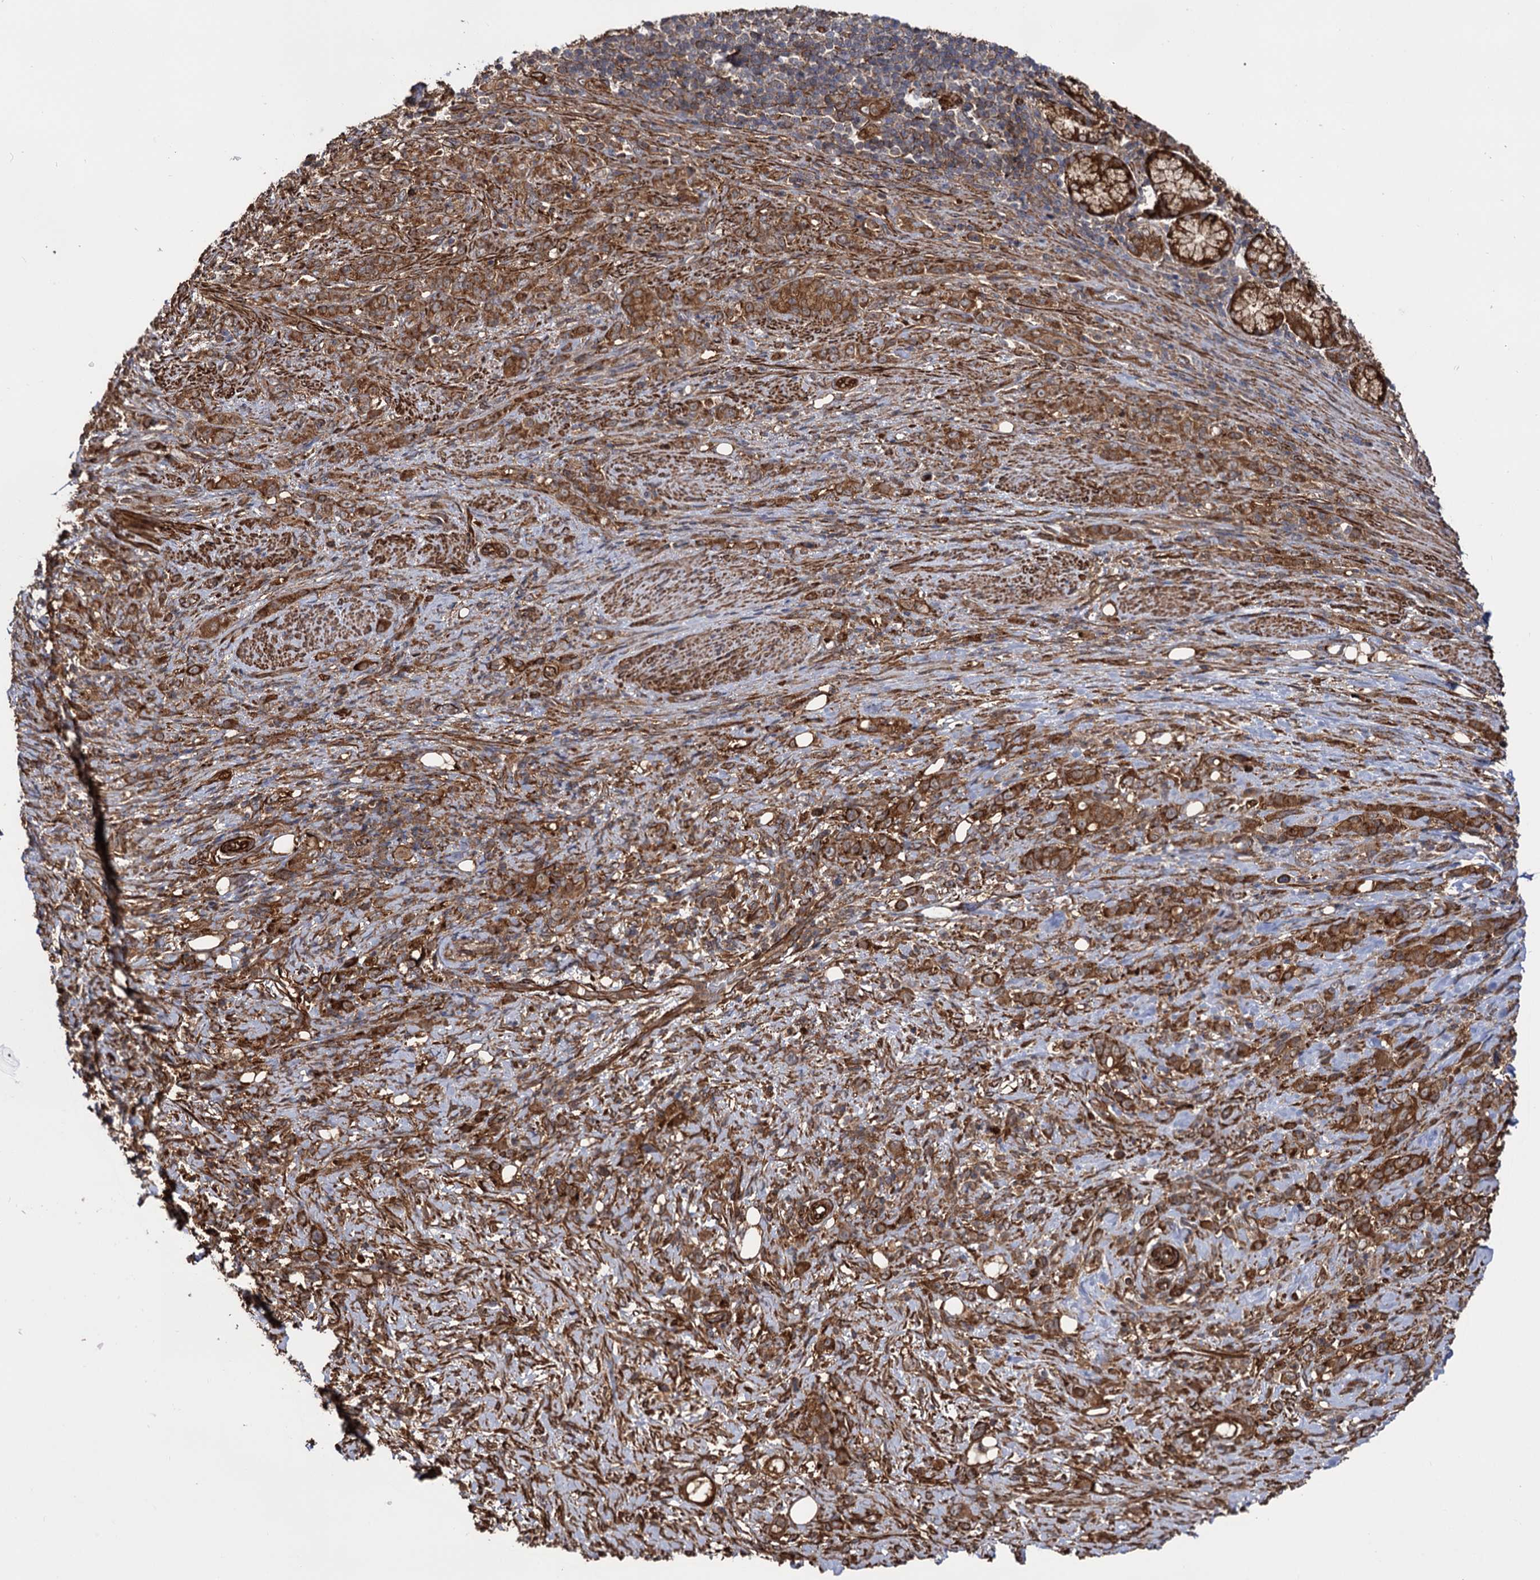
{"staining": {"intensity": "strong", "quantity": ">75%", "location": "cytoplasmic/membranous"}, "tissue": "stomach cancer", "cell_type": "Tumor cells", "image_type": "cancer", "snomed": [{"axis": "morphology", "description": "Adenocarcinoma, NOS"}, {"axis": "topography", "description": "Stomach"}], "caption": "IHC of human stomach adenocarcinoma demonstrates high levels of strong cytoplasmic/membranous positivity in approximately >75% of tumor cells. (Brightfield microscopy of DAB IHC at high magnification).", "gene": "ATP8B4", "patient": {"sex": "female", "age": 79}}